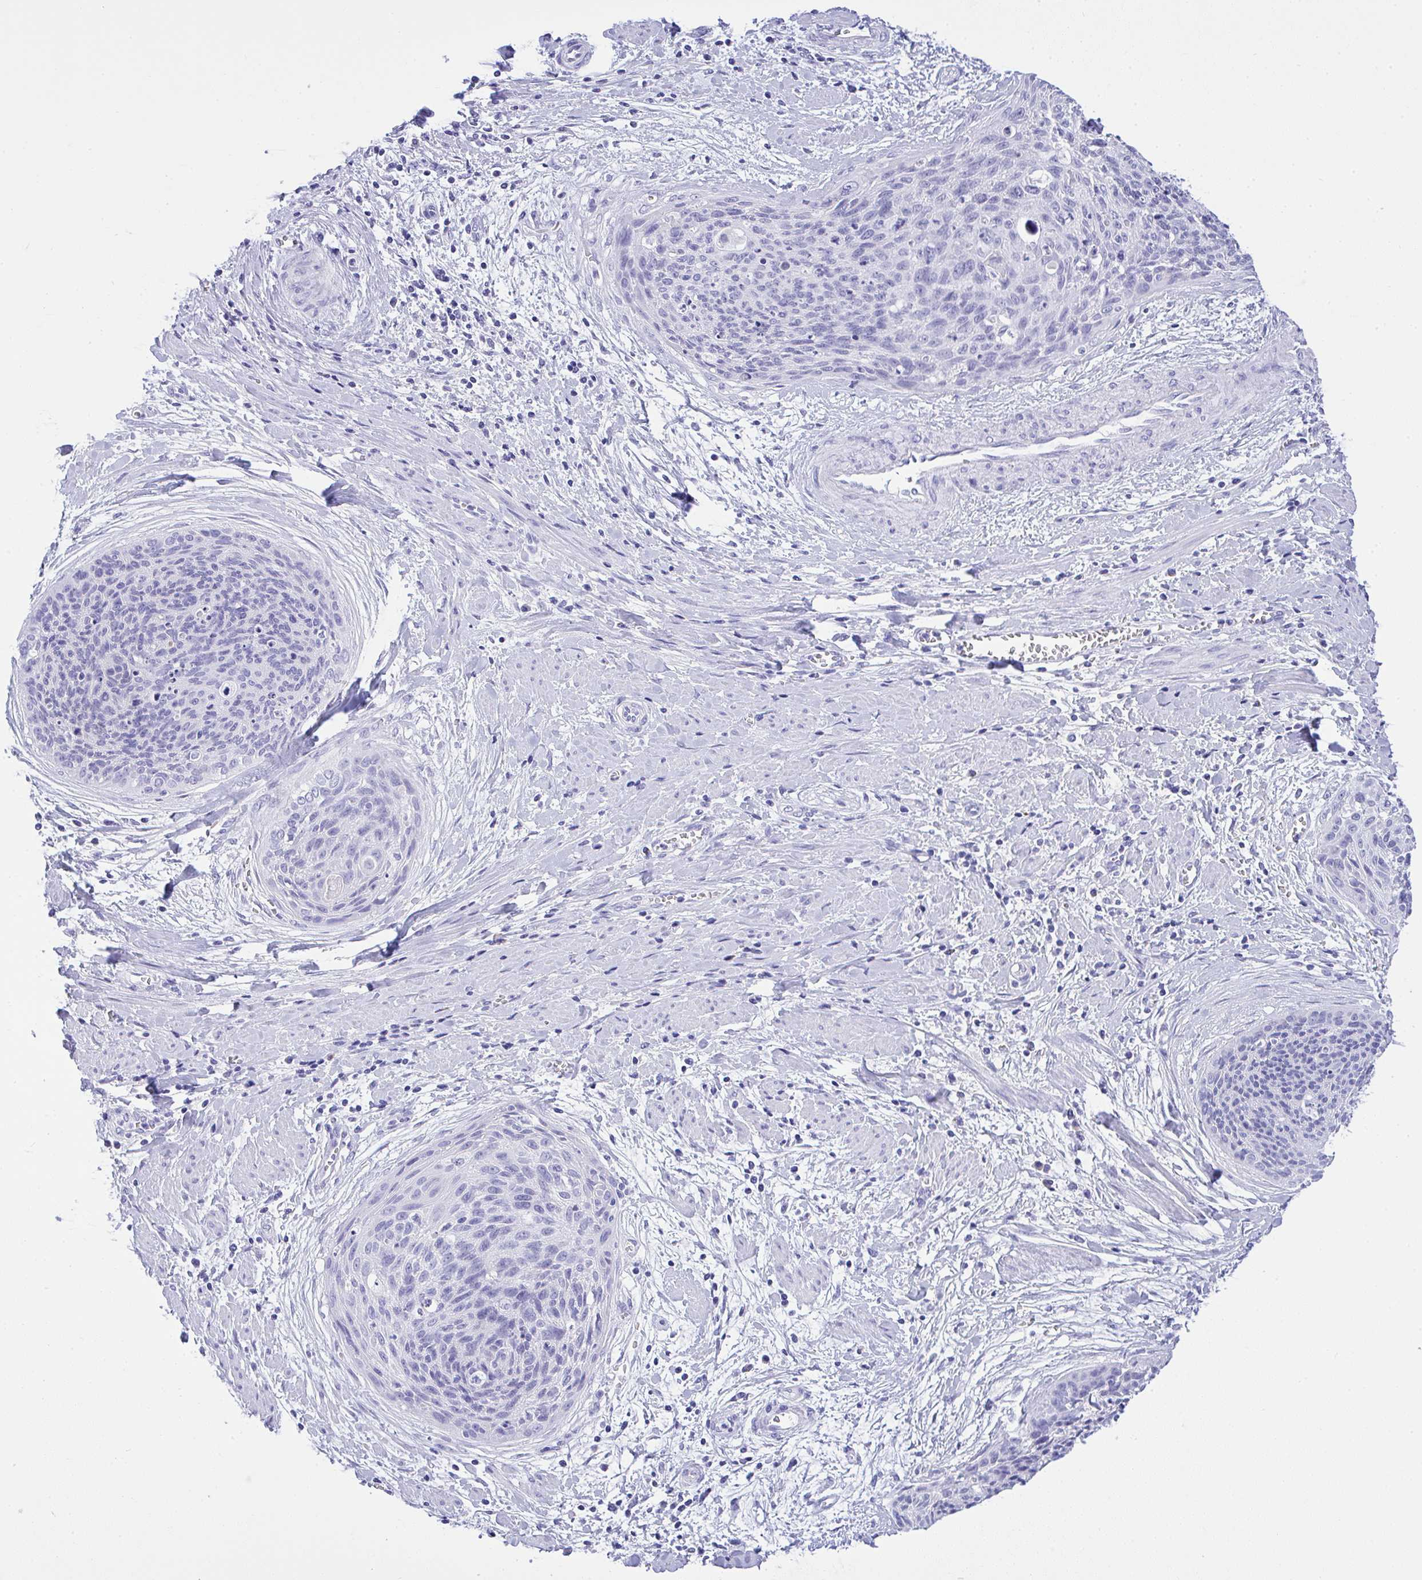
{"staining": {"intensity": "negative", "quantity": "none", "location": "none"}, "tissue": "cervical cancer", "cell_type": "Tumor cells", "image_type": "cancer", "snomed": [{"axis": "morphology", "description": "Squamous cell carcinoma, NOS"}, {"axis": "topography", "description": "Cervix"}], "caption": "This histopathology image is of cervical squamous cell carcinoma stained with IHC to label a protein in brown with the nuclei are counter-stained blue. There is no staining in tumor cells. (Brightfield microscopy of DAB immunohistochemistry (IHC) at high magnification).", "gene": "AKR1D1", "patient": {"sex": "female", "age": 55}}